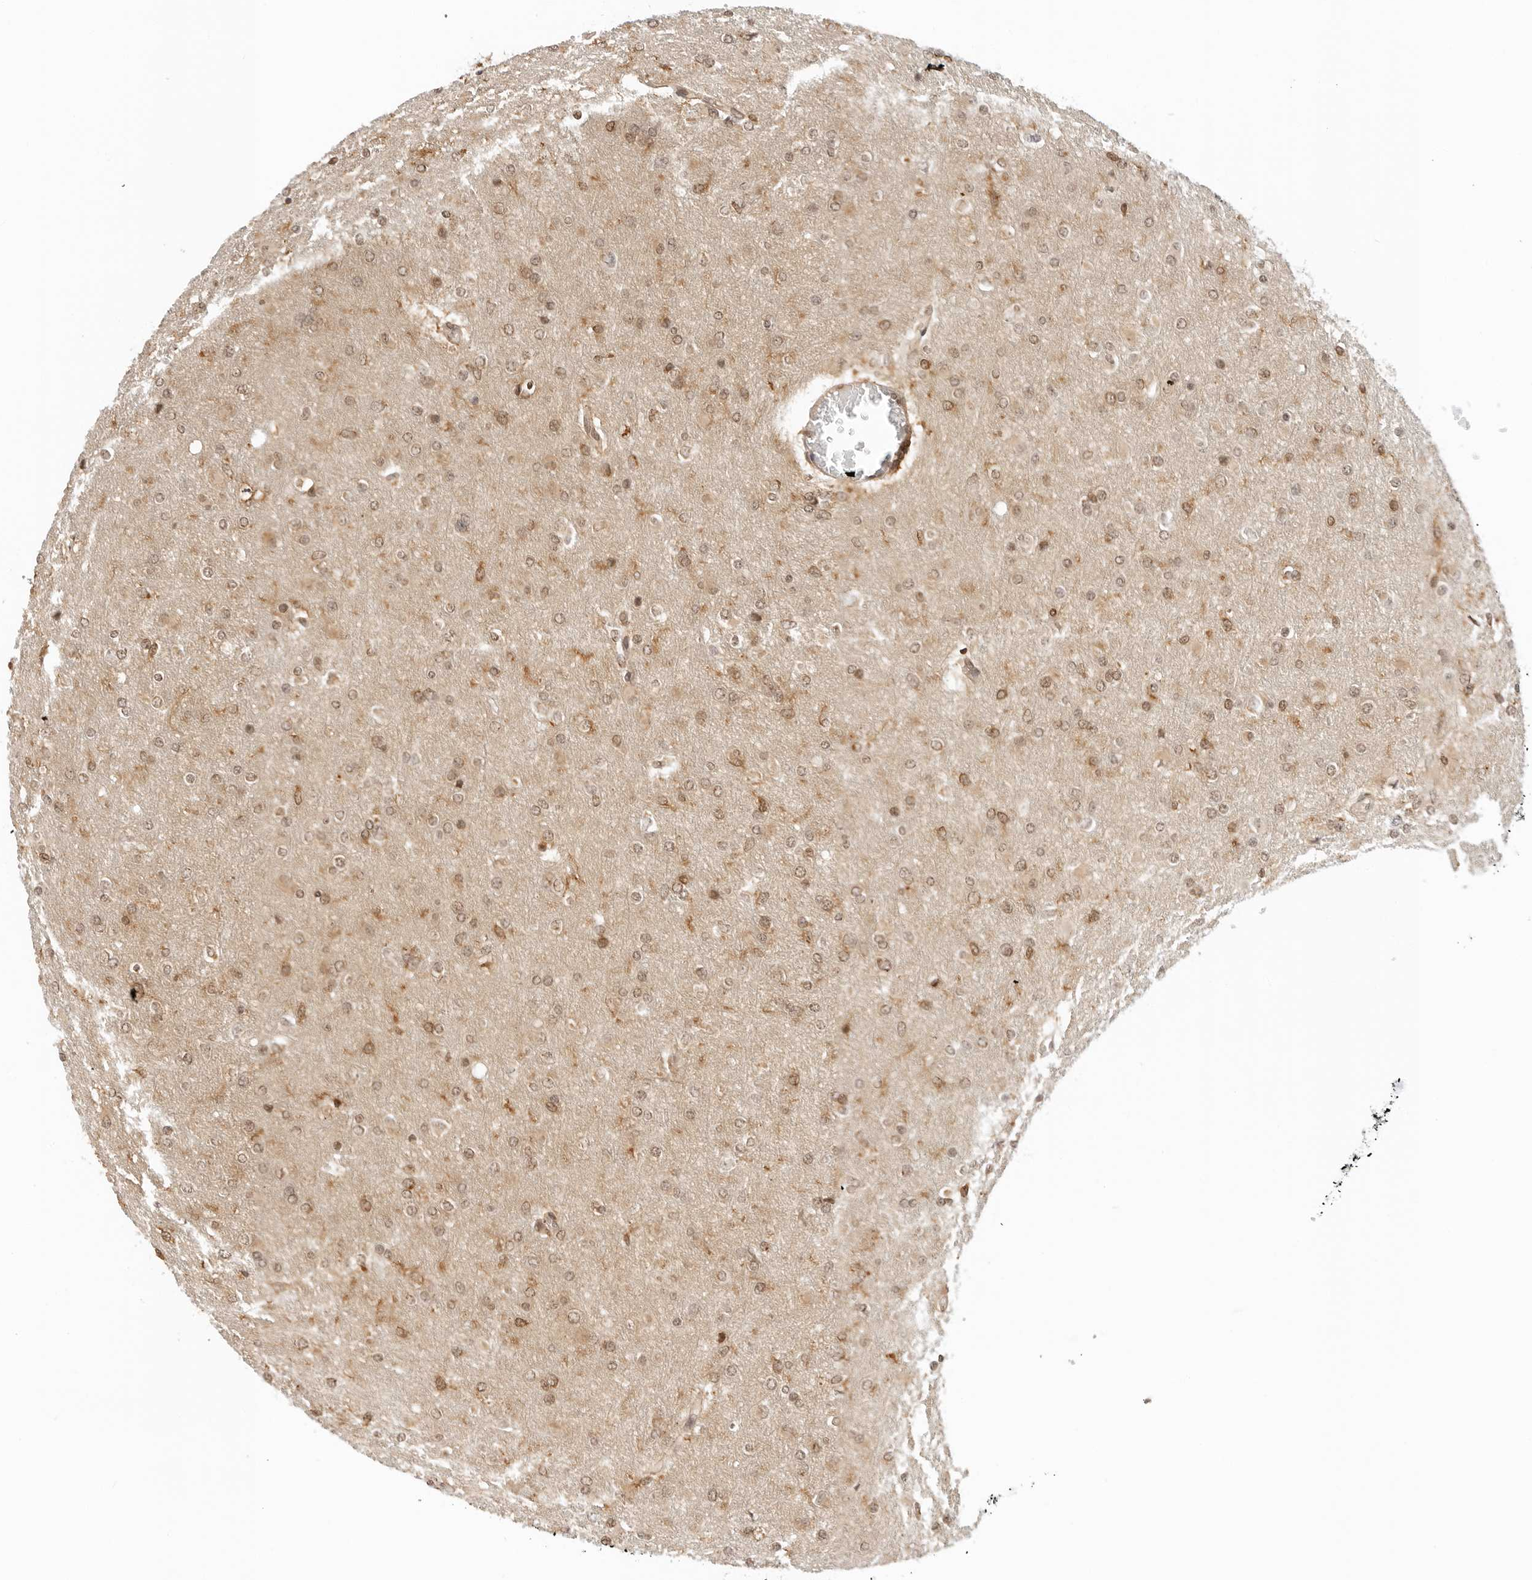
{"staining": {"intensity": "moderate", "quantity": ">75%", "location": "nuclear"}, "tissue": "glioma", "cell_type": "Tumor cells", "image_type": "cancer", "snomed": [{"axis": "morphology", "description": "Glioma, malignant, High grade"}, {"axis": "topography", "description": "Cerebral cortex"}], "caption": "This photomicrograph exhibits high-grade glioma (malignant) stained with immunohistochemistry (IHC) to label a protein in brown. The nuclear of tumor cells show moderate positivity for the protein. Nuclei are counter-stained blue.", "gene": "RC3H1", "patient": {"sex": "female", "age": 36}}